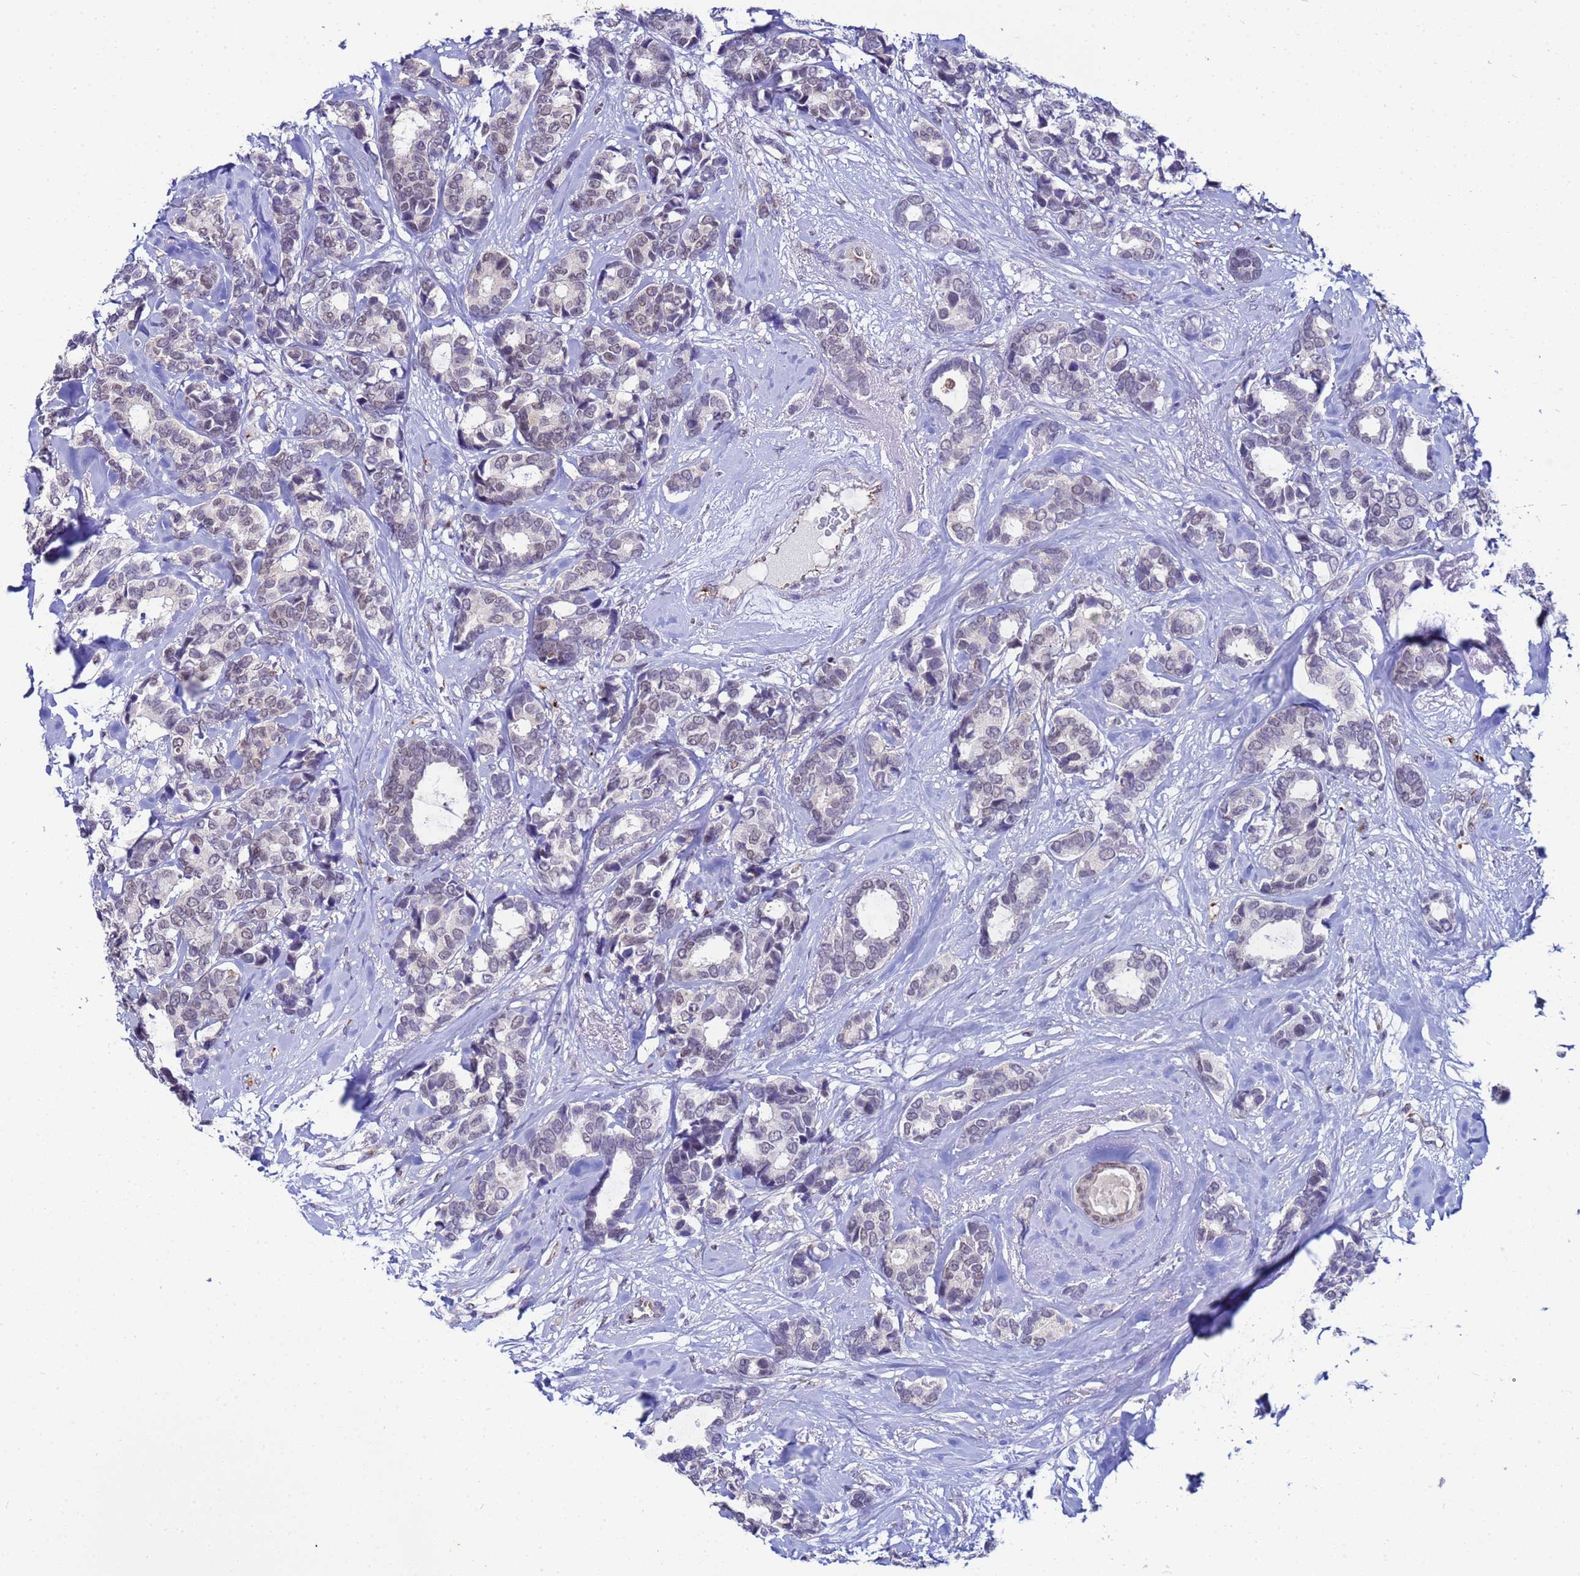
{"staining": {"intensity": "weak", "quantity": "<25%", "location": "nuclear"}, "tissue": "breast cancer", "cell_type": "Tumor cells", "image_type": "cancer", "snomed": [{"axis": "morphology", "description": "Duct carcinoma"}, {"axis": "topography", "description": "Breast"}], "caption": "This is an immunohistochemistry image of breast invasive ductal carcinoma. There is no positivity in tumor cells.", "gene": "SLC25A37", "patient": {"sex": "female", "age": 87}}